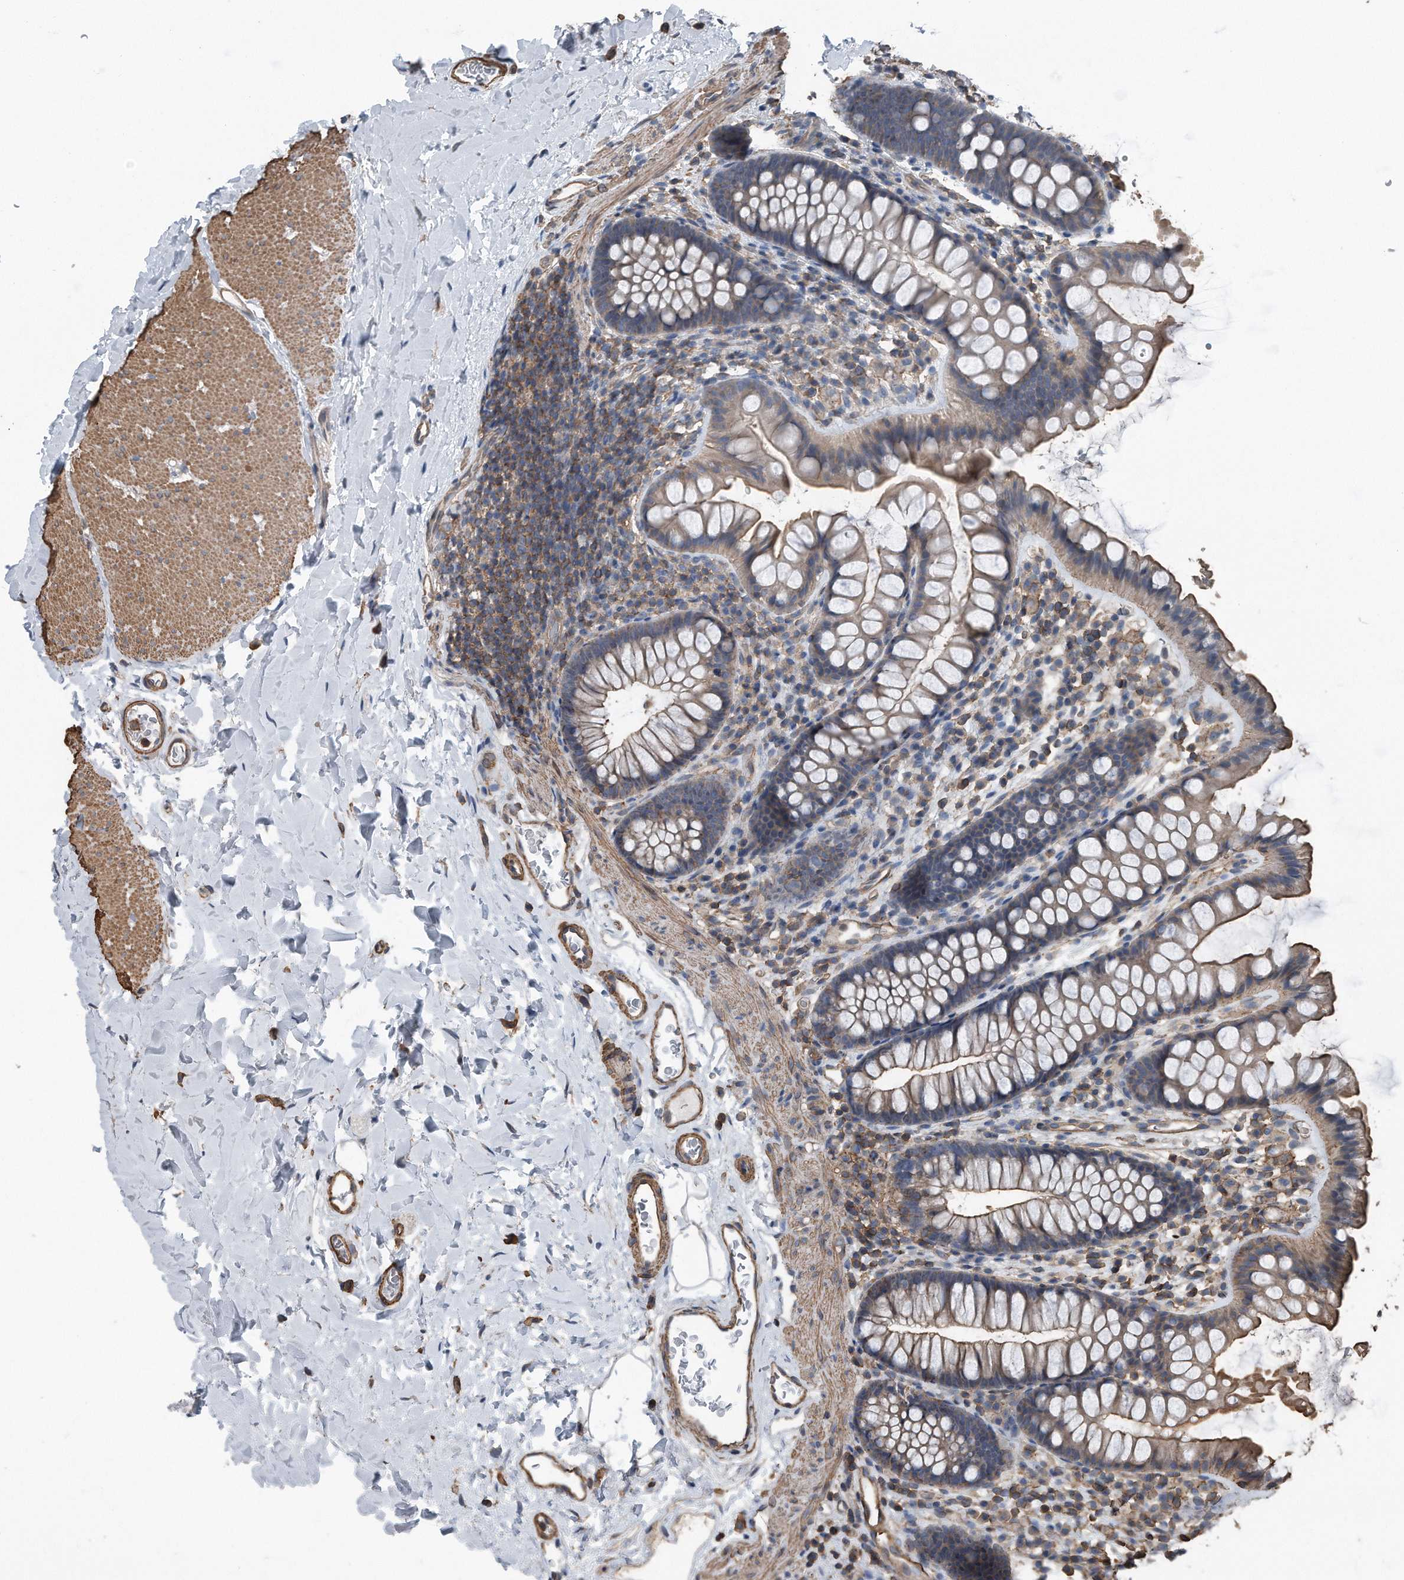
{"staining": {"intensity": "strong", "quantity": ">75%", "location": "cytoplasmic/membranous"}, "tissue": "colon", "cell_type": "Endothelial cells", "image_type": "normal", "snomed": [{"axis": "morphology", "description": "Normal tissue, NOS"}, {"axis": "topography", "description": "Colon"}], "caption": "Immunohistochemical staining of benign human colon shows strong cytoplasmic/membranous protein expression in approximately >75% of endothelial cells.", "gene": "RSPO3", "patient": {"sex": "female", "age": 62}}